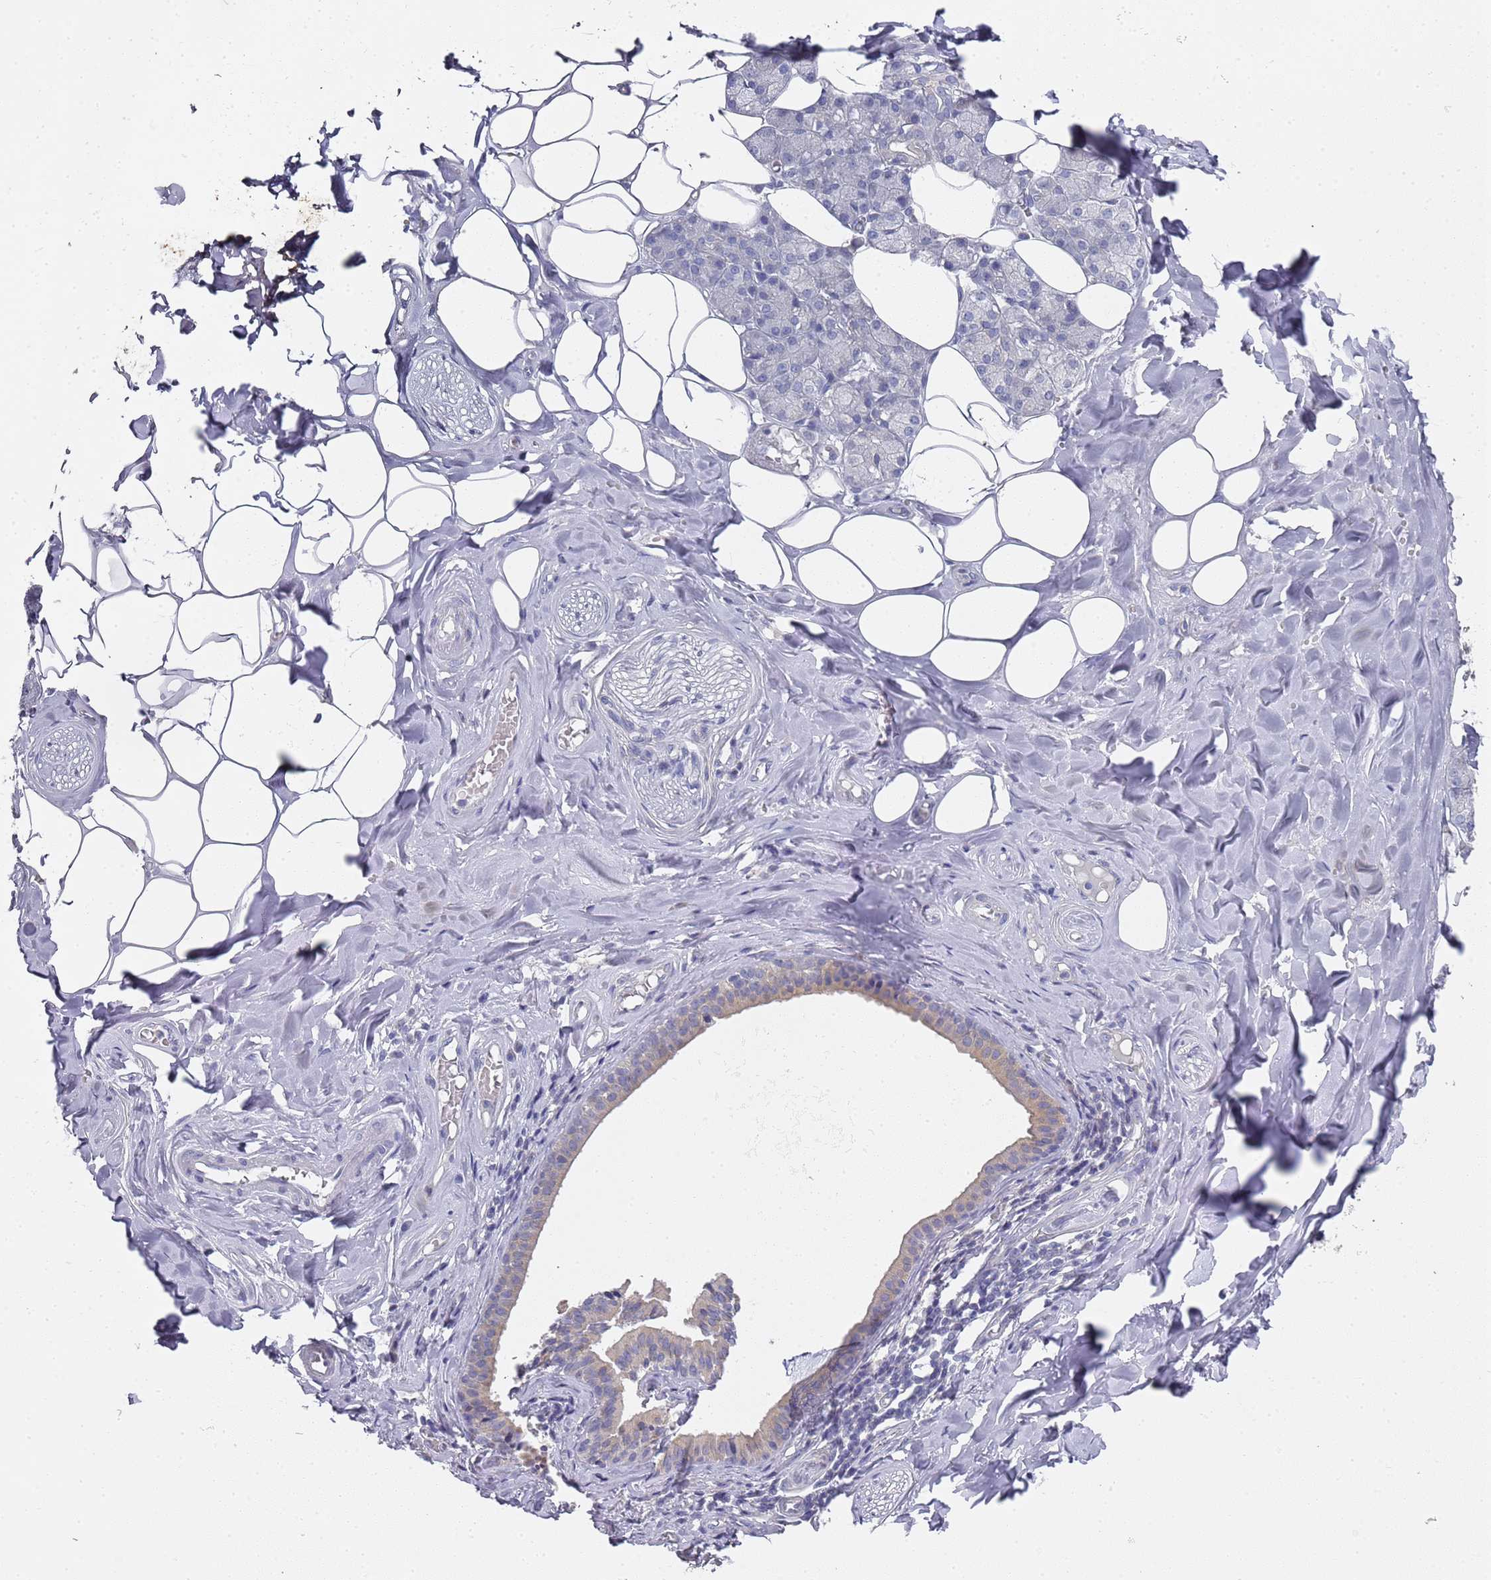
{"staining": {"intensity": "weak", "quantity": "<25%", "location": "cytoplasmic/membranous"}, "tissue": "salivary gland", "cell_type": "Glandular cells", "image_type": "normal", "snomed": [{"axis": "morphology", "description": "Normal tissue, NOS"}, {"axis": "topography", "description": "Salivary gland"}], "caption": "Salivary gland was stained to show a protein in brown. There is no significant staining in glandular cells. The staining is performed using DAB (3,3'-diaminobenzidine) brown chromogen with nuclei counter-stained in using hematoxylin.", "gene": "NPEPPS", "patient": {"sex": "male", "age": 62}}